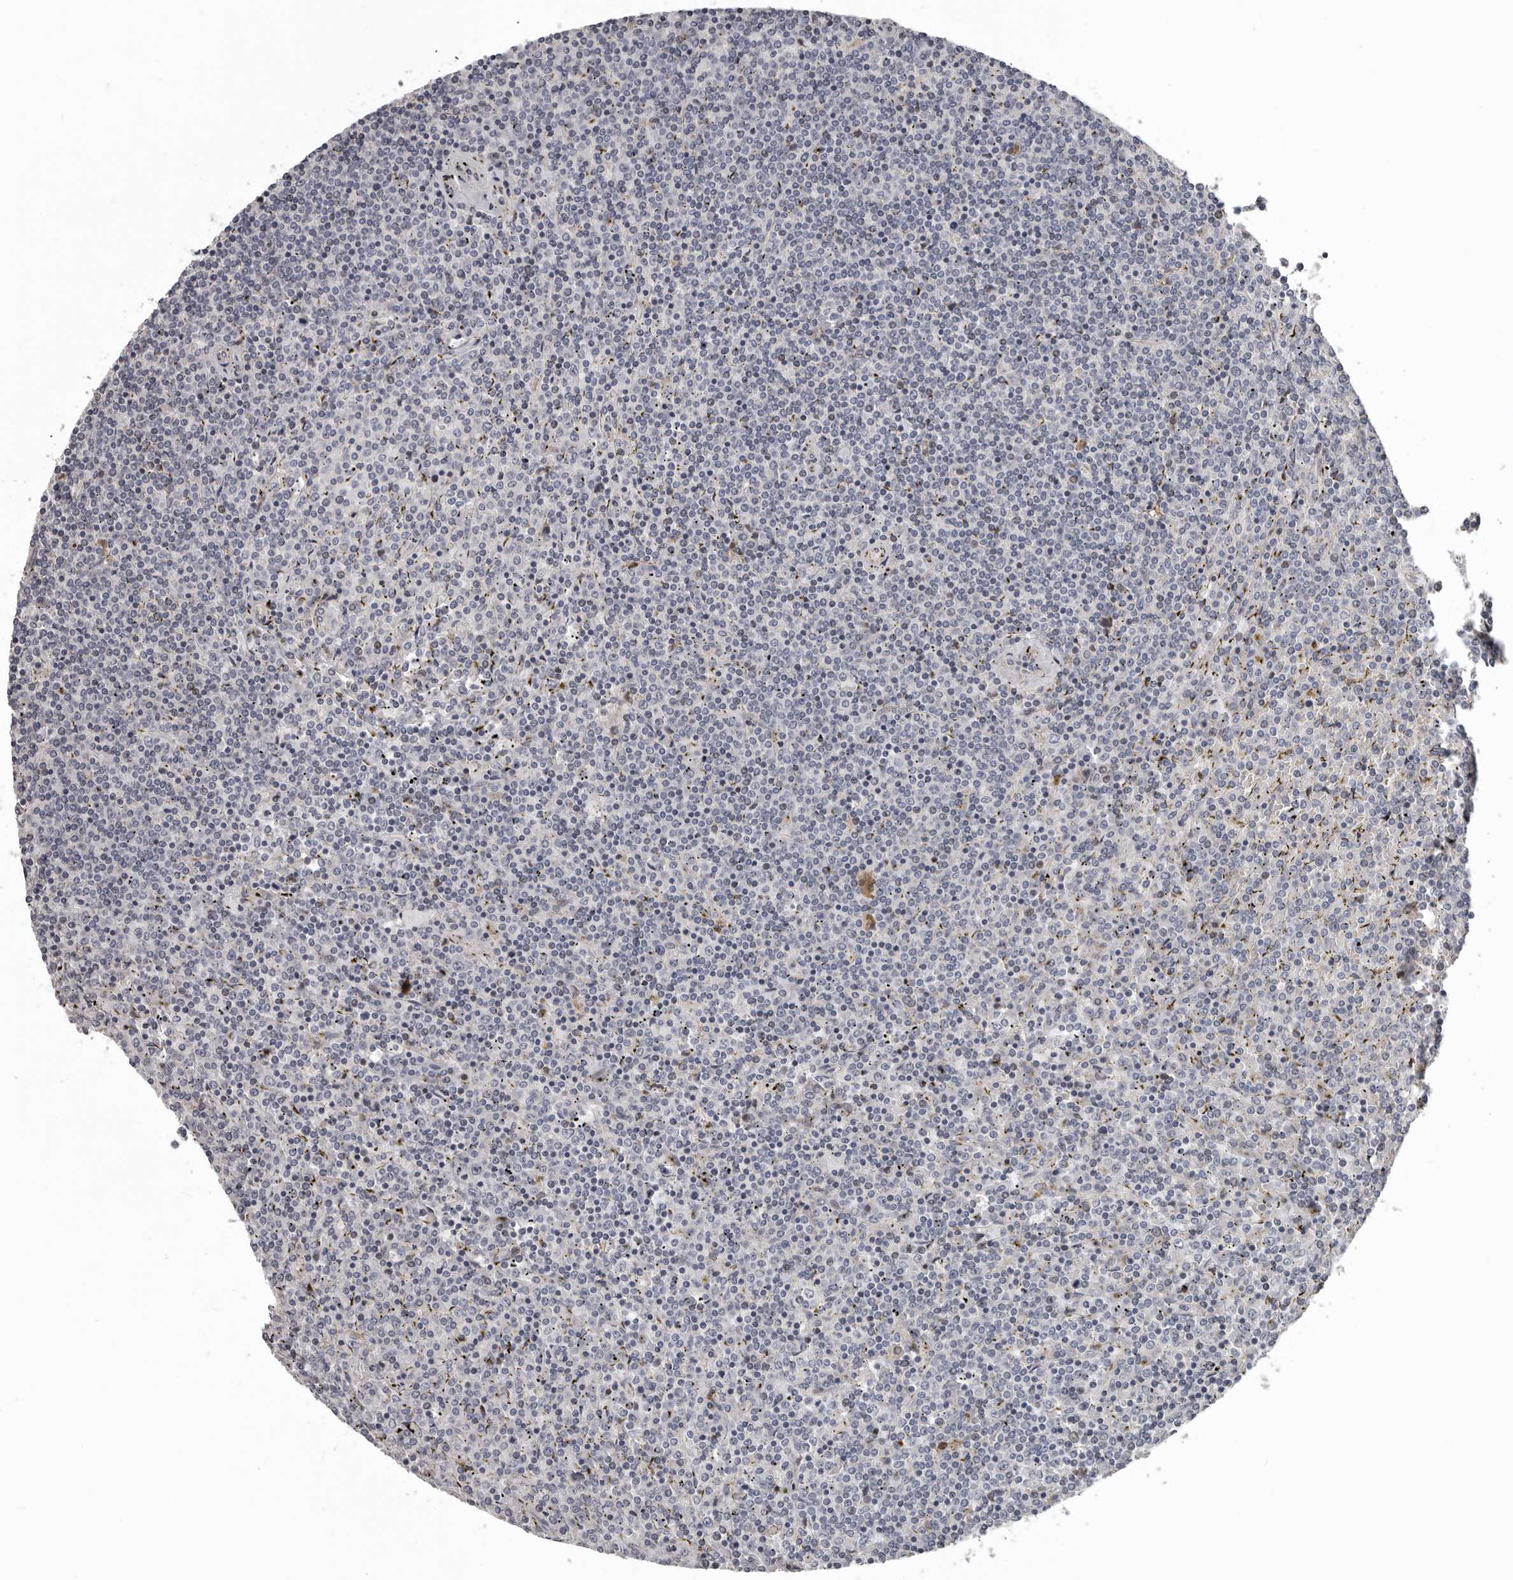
{"staining": {"intensity": "negative", "quantity": "none", "location": "none"}, "tissue": "lymphoma", "cell_type": "Tumor cells", "image_type": "cancer", "snomed": [{"axis": "morphology", "description": "Malignant lymphoma, non-Hodgkin's type, Low grade"}, {"axis": "topography", "description": "Spleen"}], "caption": "Low-grade malignant lymphoma, non-Hodgkin's type stained for a protein using IHC reveals no positivity tumor cells.", "gene": "RNF217", "patient": {"sex": "female", "age": 19}}